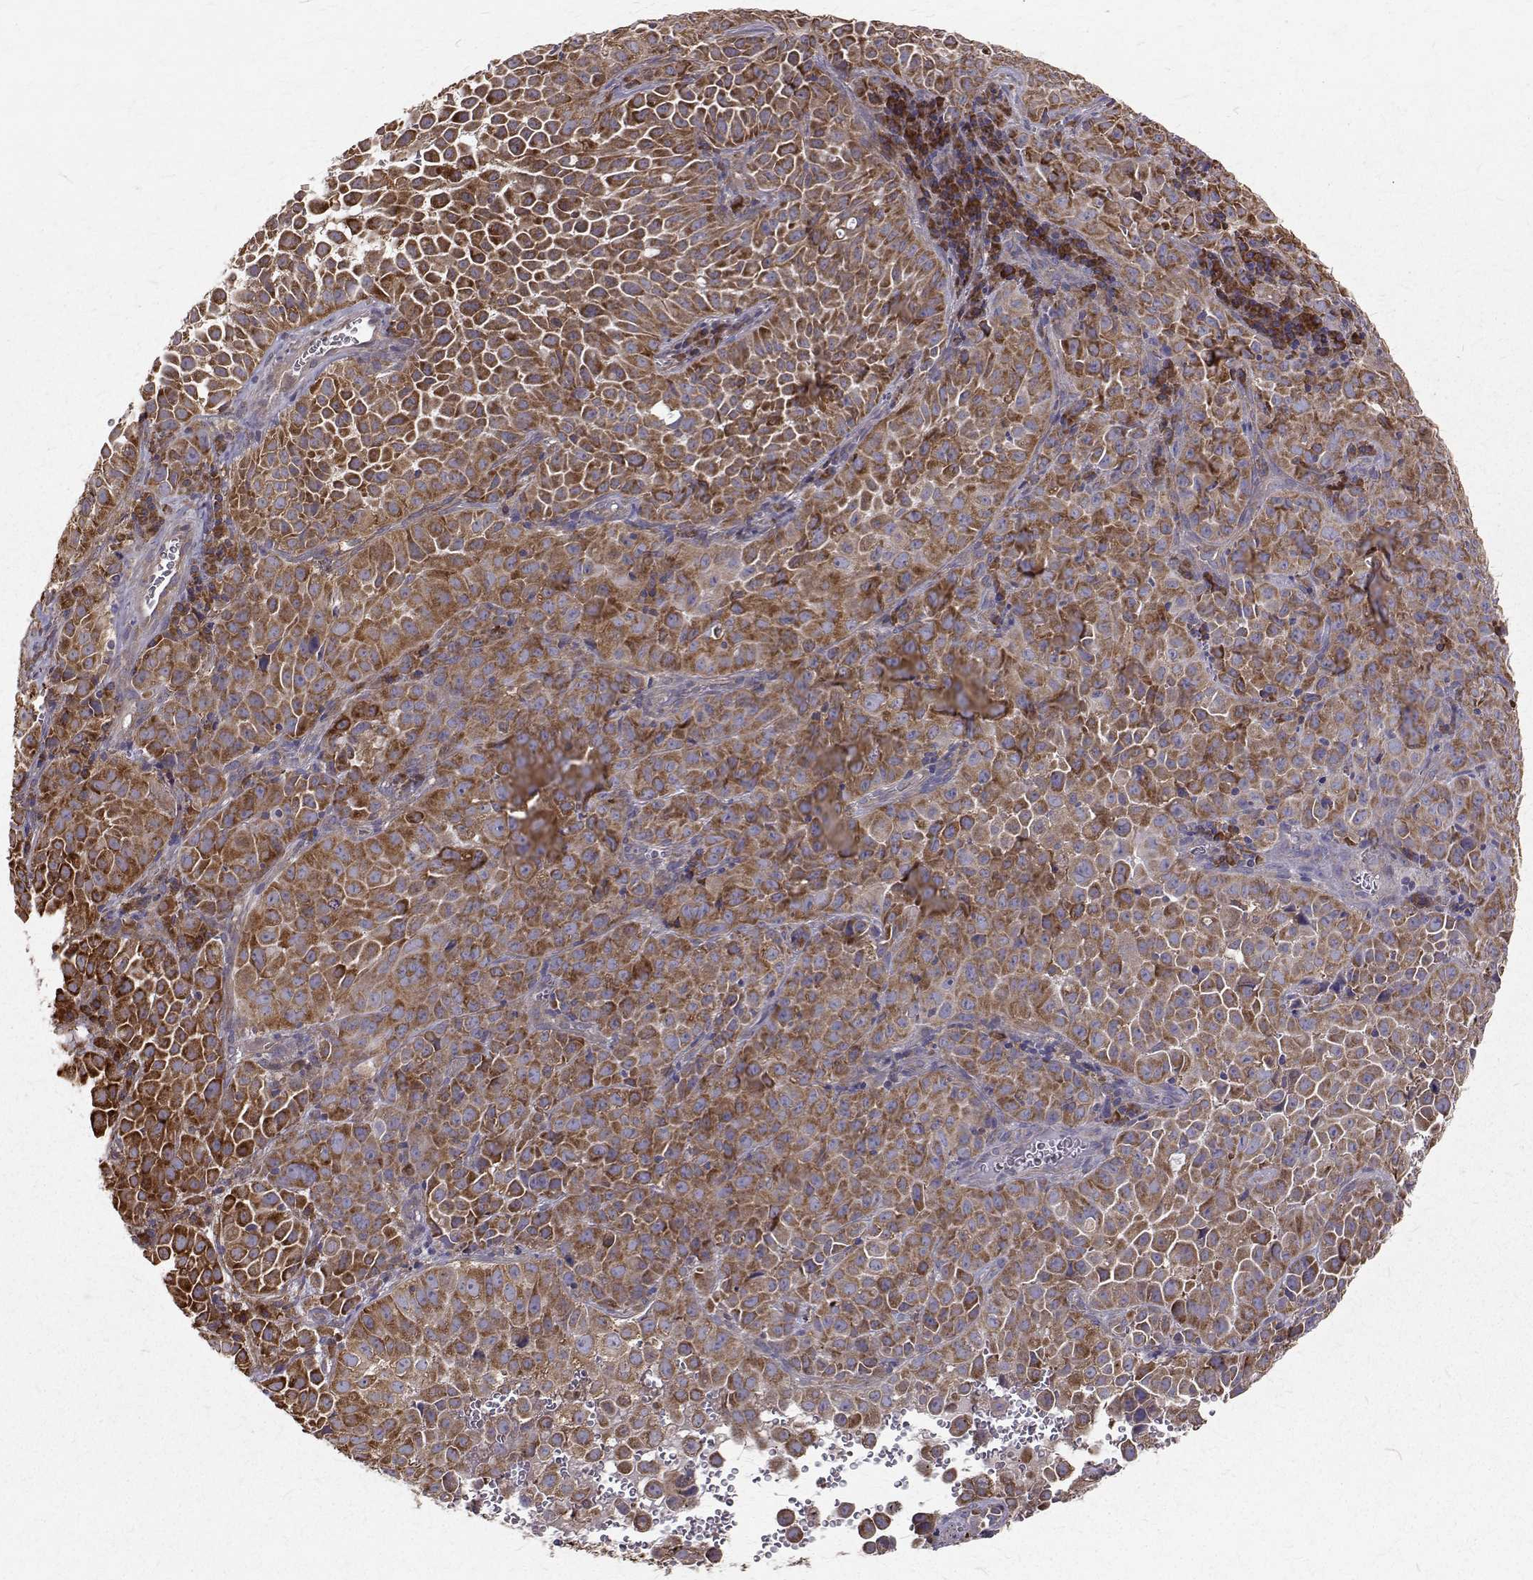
{"staining": {"intensity": "strong", "quantity": ">75%", "location": "cytoplasmic/membranous"}, "tissue": "cervical cancer", "cell_type": "Tumor cells", "image_type": "cancer", "snomed": [{"axis": "morphology", "description": "Squamous cell carcinoma, NOS"}, {"axis": "topography", "description": "Cervix"}], "caption": "Human cervical cancer (squamous cell carcinoma) stained with a brown dye shows strong cytoplasmic/membranous positive expression in about >75% of tumor cells.", "gene": "FARSB", "patient": {"sex": "female", "age": 55}}